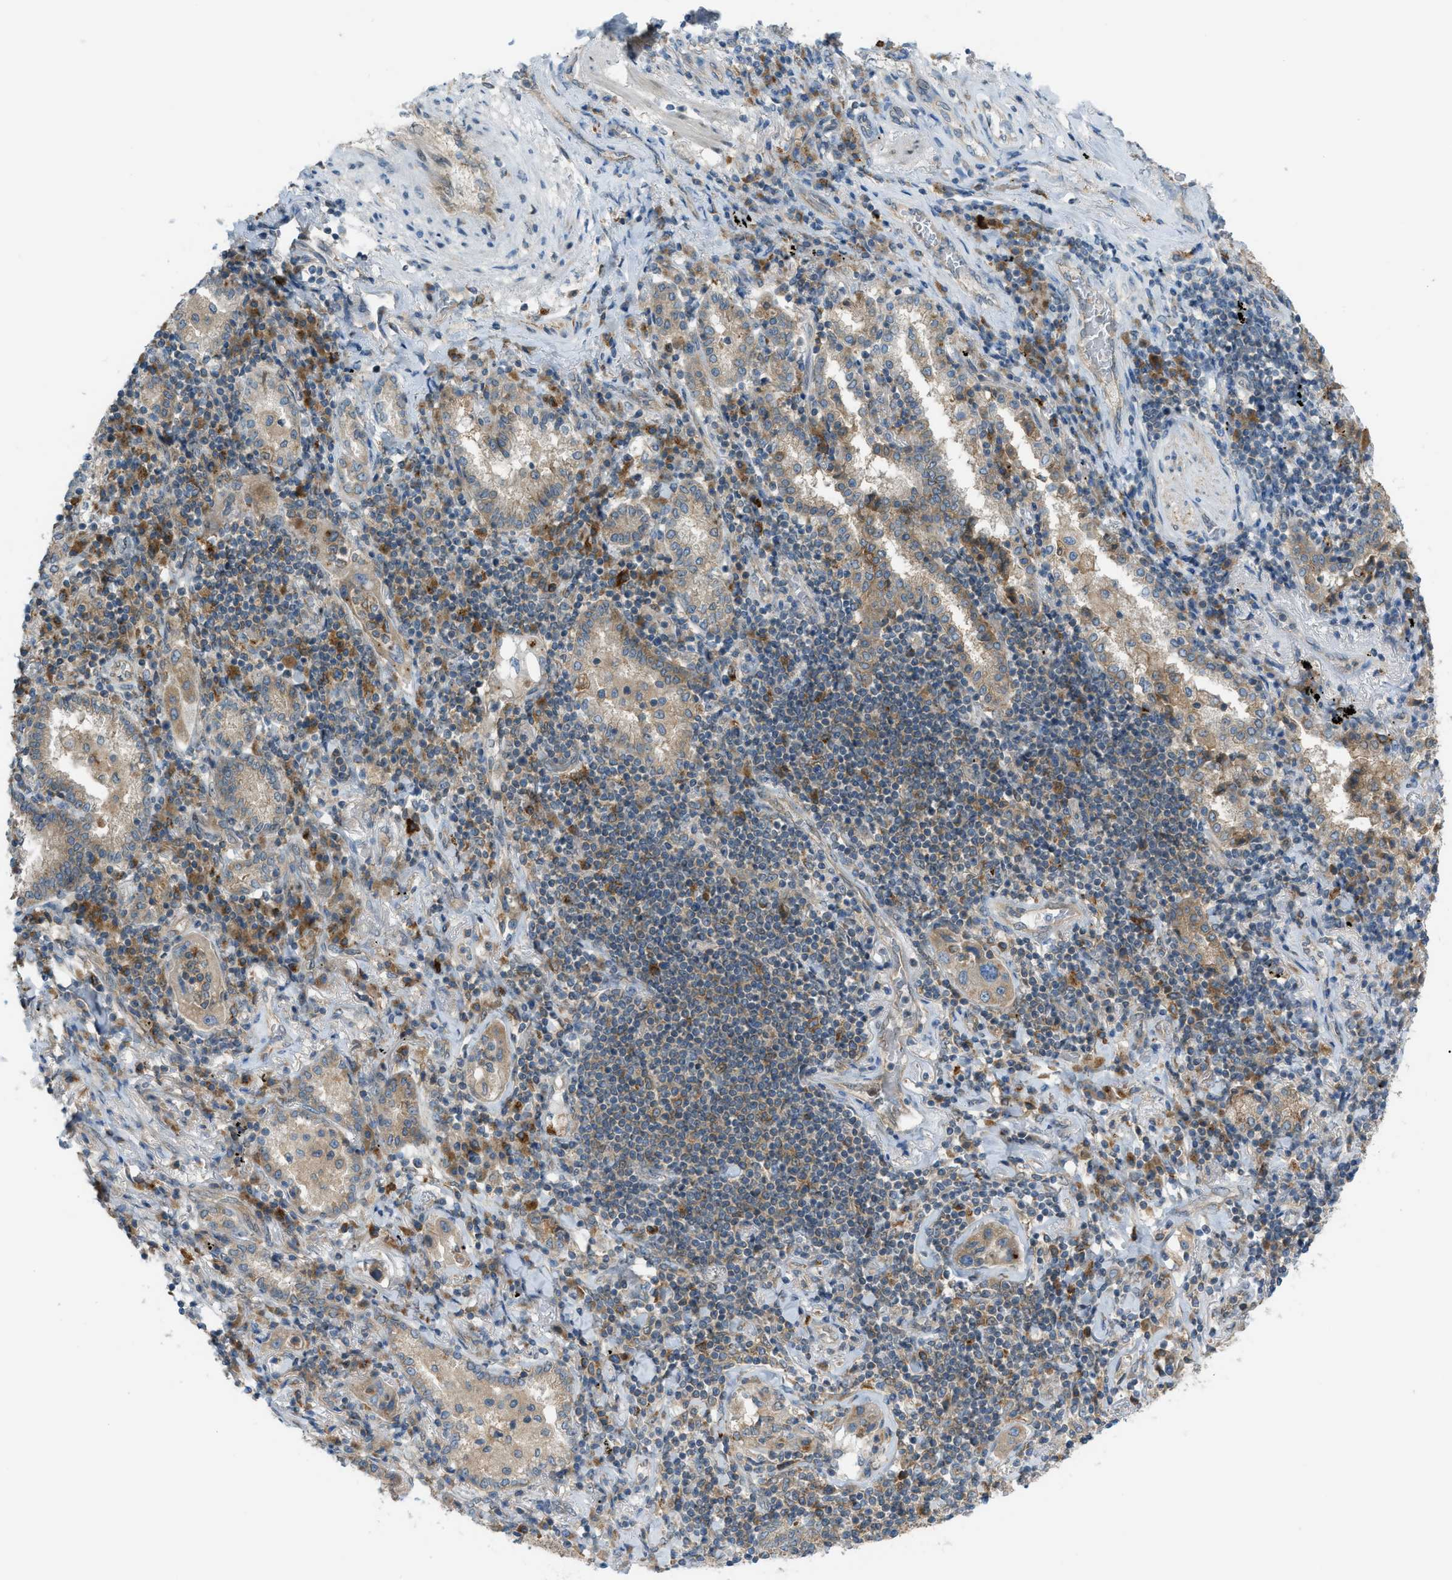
{"staining": {"intensity": "moderate", "quantity": "25%-75%", "location": "cytoplasmic/membranous"}, "tissue": "lung cancer", "cell_type": "Tumor cells", "image_type": "cancer", "snomed": [{"axis": "morphology", "description": "Adenocarcinoma, NOS"}, {"axis": "topography", "description": "Lung"}], "caption": "Moderate cytoplasmic/membranous expression for a protein is seen in about 25%-75% of tumor cells of lung adenocarcinoma using immunohistochemistry.", "gene": "DYRK1A", "patient": {"sex": "female", "age": 65}}